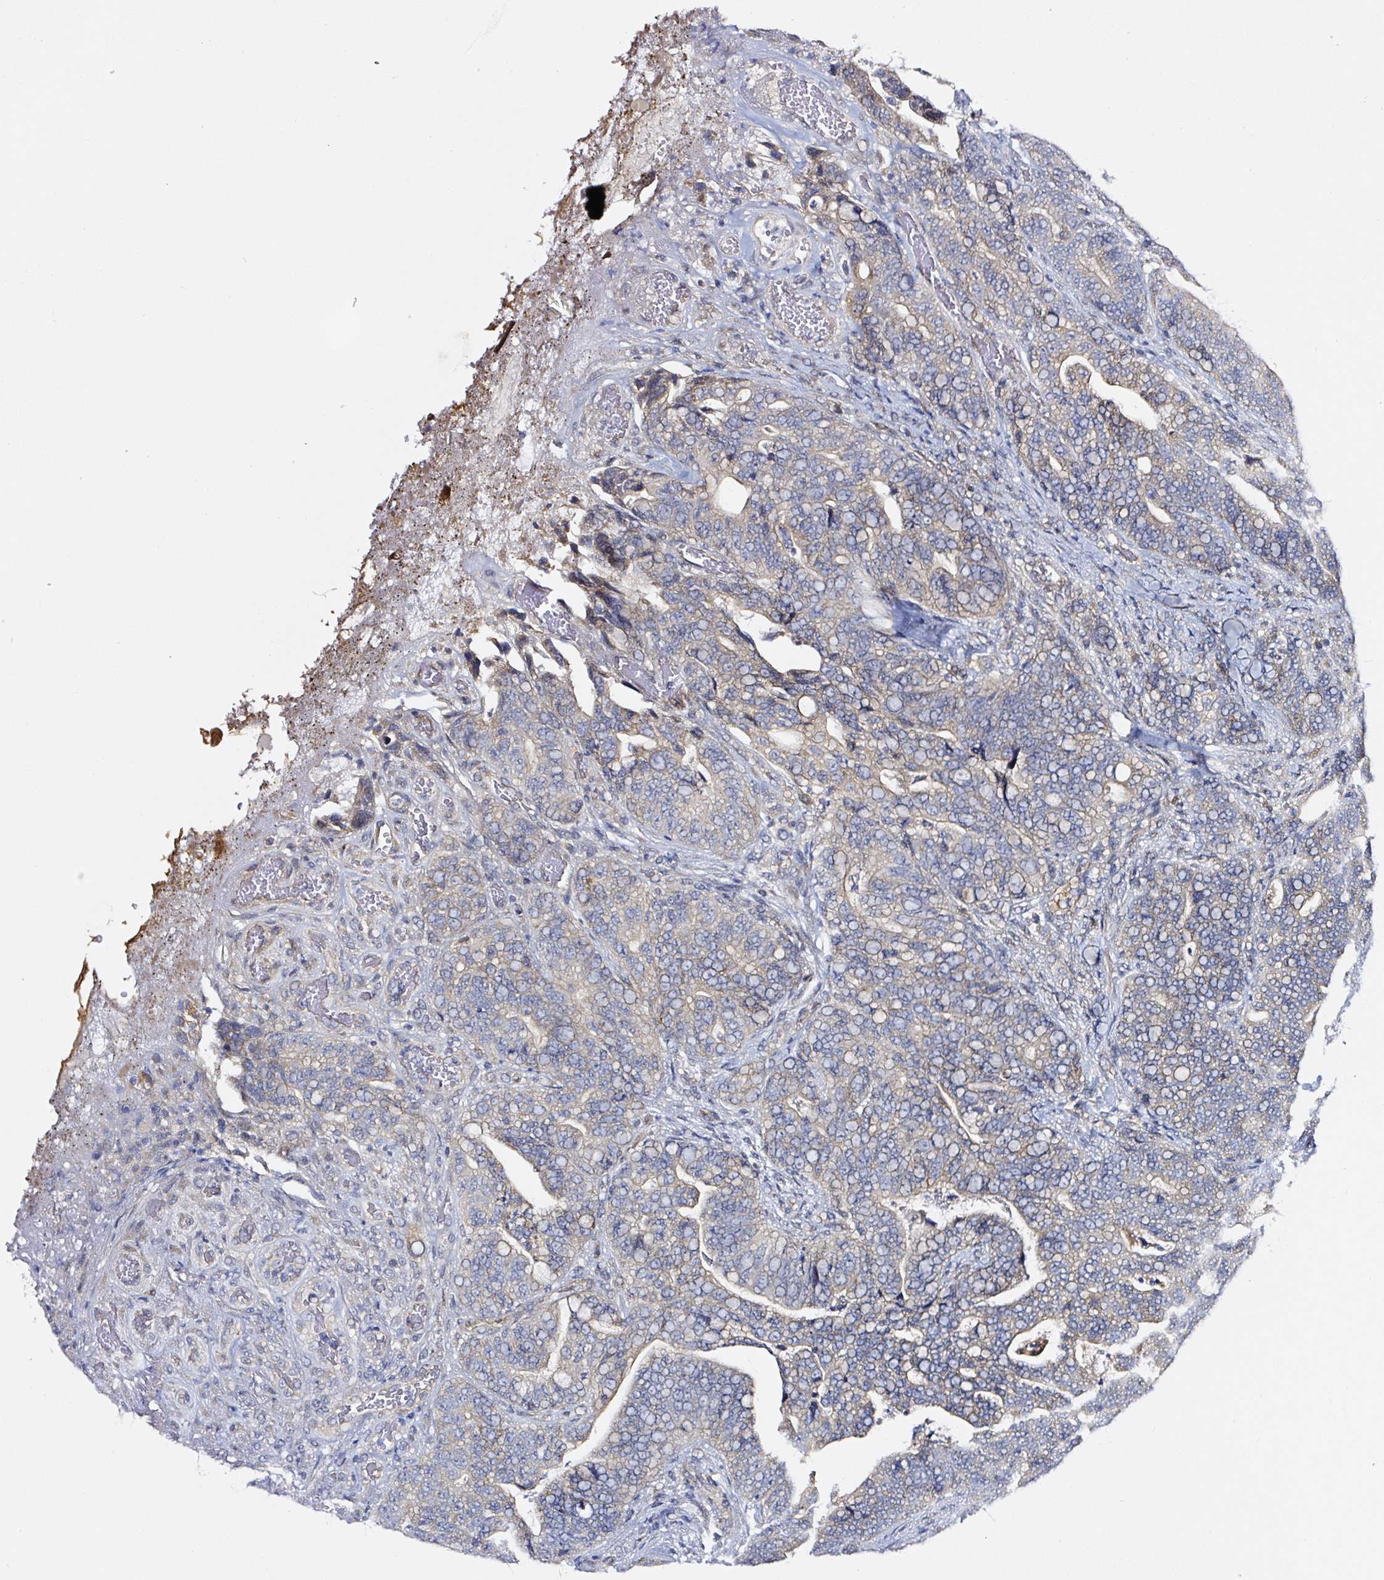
{"staining": {"intensity": "weak", "quantity": "25%-75%", "location": "cytoplasmic/membranous"}, "tissue": "colorectal cancer", "cell_type": "Tumor cells", "image_type": "cancer", "snomed": [{"axis": "morphology", "description": "Adenocarcinoma, NOS"}, {"axis": "topography", "description": "Colon"}], "caption": "This photomicrograph reveals colorectal cancer (adenocarcinoma) stained with immunohistochemistry to label a protein in brown. The cytoplasmic/membranous of tumor cells show weak positivity for the protein. Nuclei are counter-stained blue.", "gene": "PRKAA2", "patient": {"sex": "female", "age": 82}}